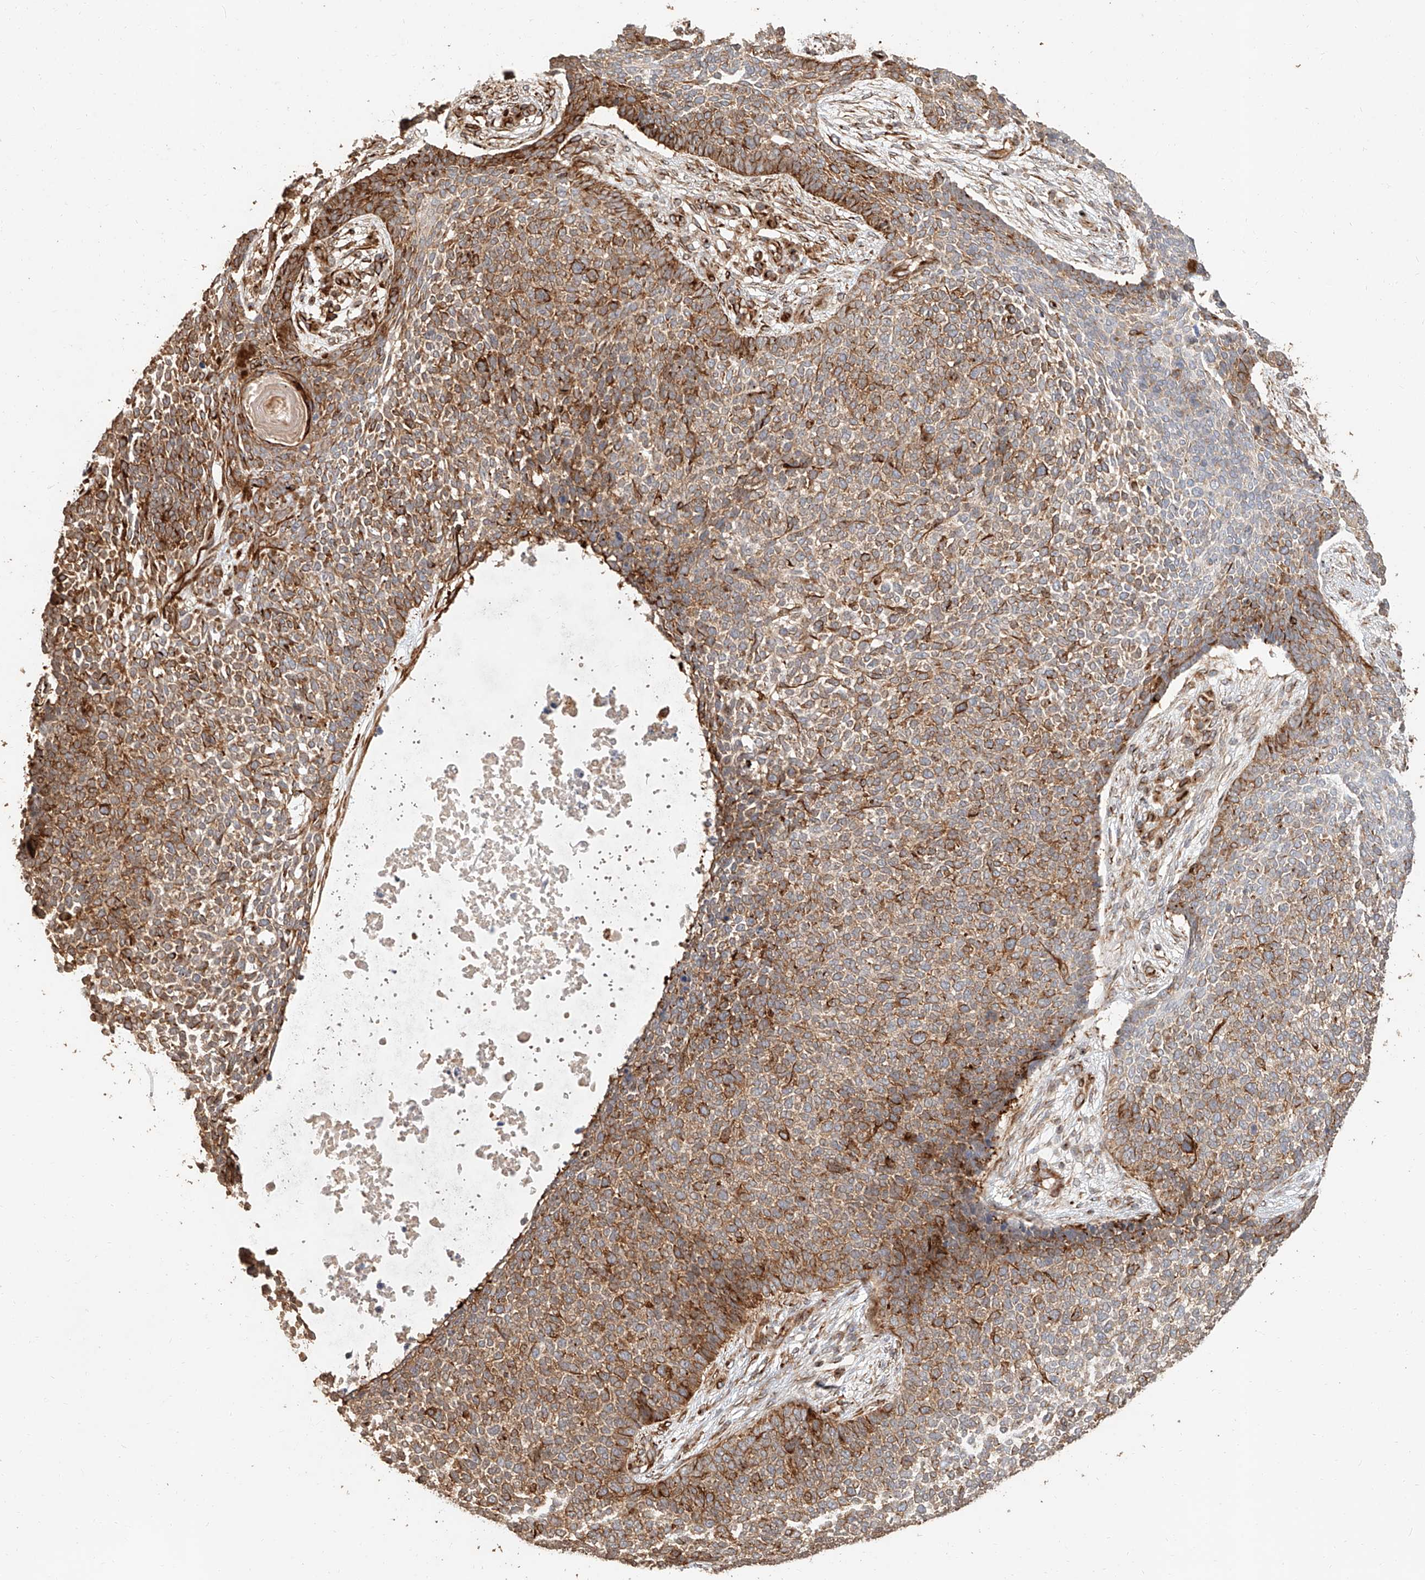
{"staining": {"intensity": "moderate", "quantity": ">75%", "location": "cytoplasmic/membranous"}, "tissue": "skin cancer", "cell_type": "Tumor cells", "image_type": "cancer", "snomed": [{"axis": "morphology", "description": "Basal cell carcinoma"}, {"axis": "topography", "description": "Skin"}], "caption": "A brown stain labels moderate cytoplasmic/membranous positivity of a protein in basal cell carcinoma (skin) tumor cells. The staining is performed using DAB brown chromogen to label protein expression. The nuclei are counter-stained blue using hematoxylin.", "gene": "NAP1L1", "patient": {"sex": "female", "age": 84}}